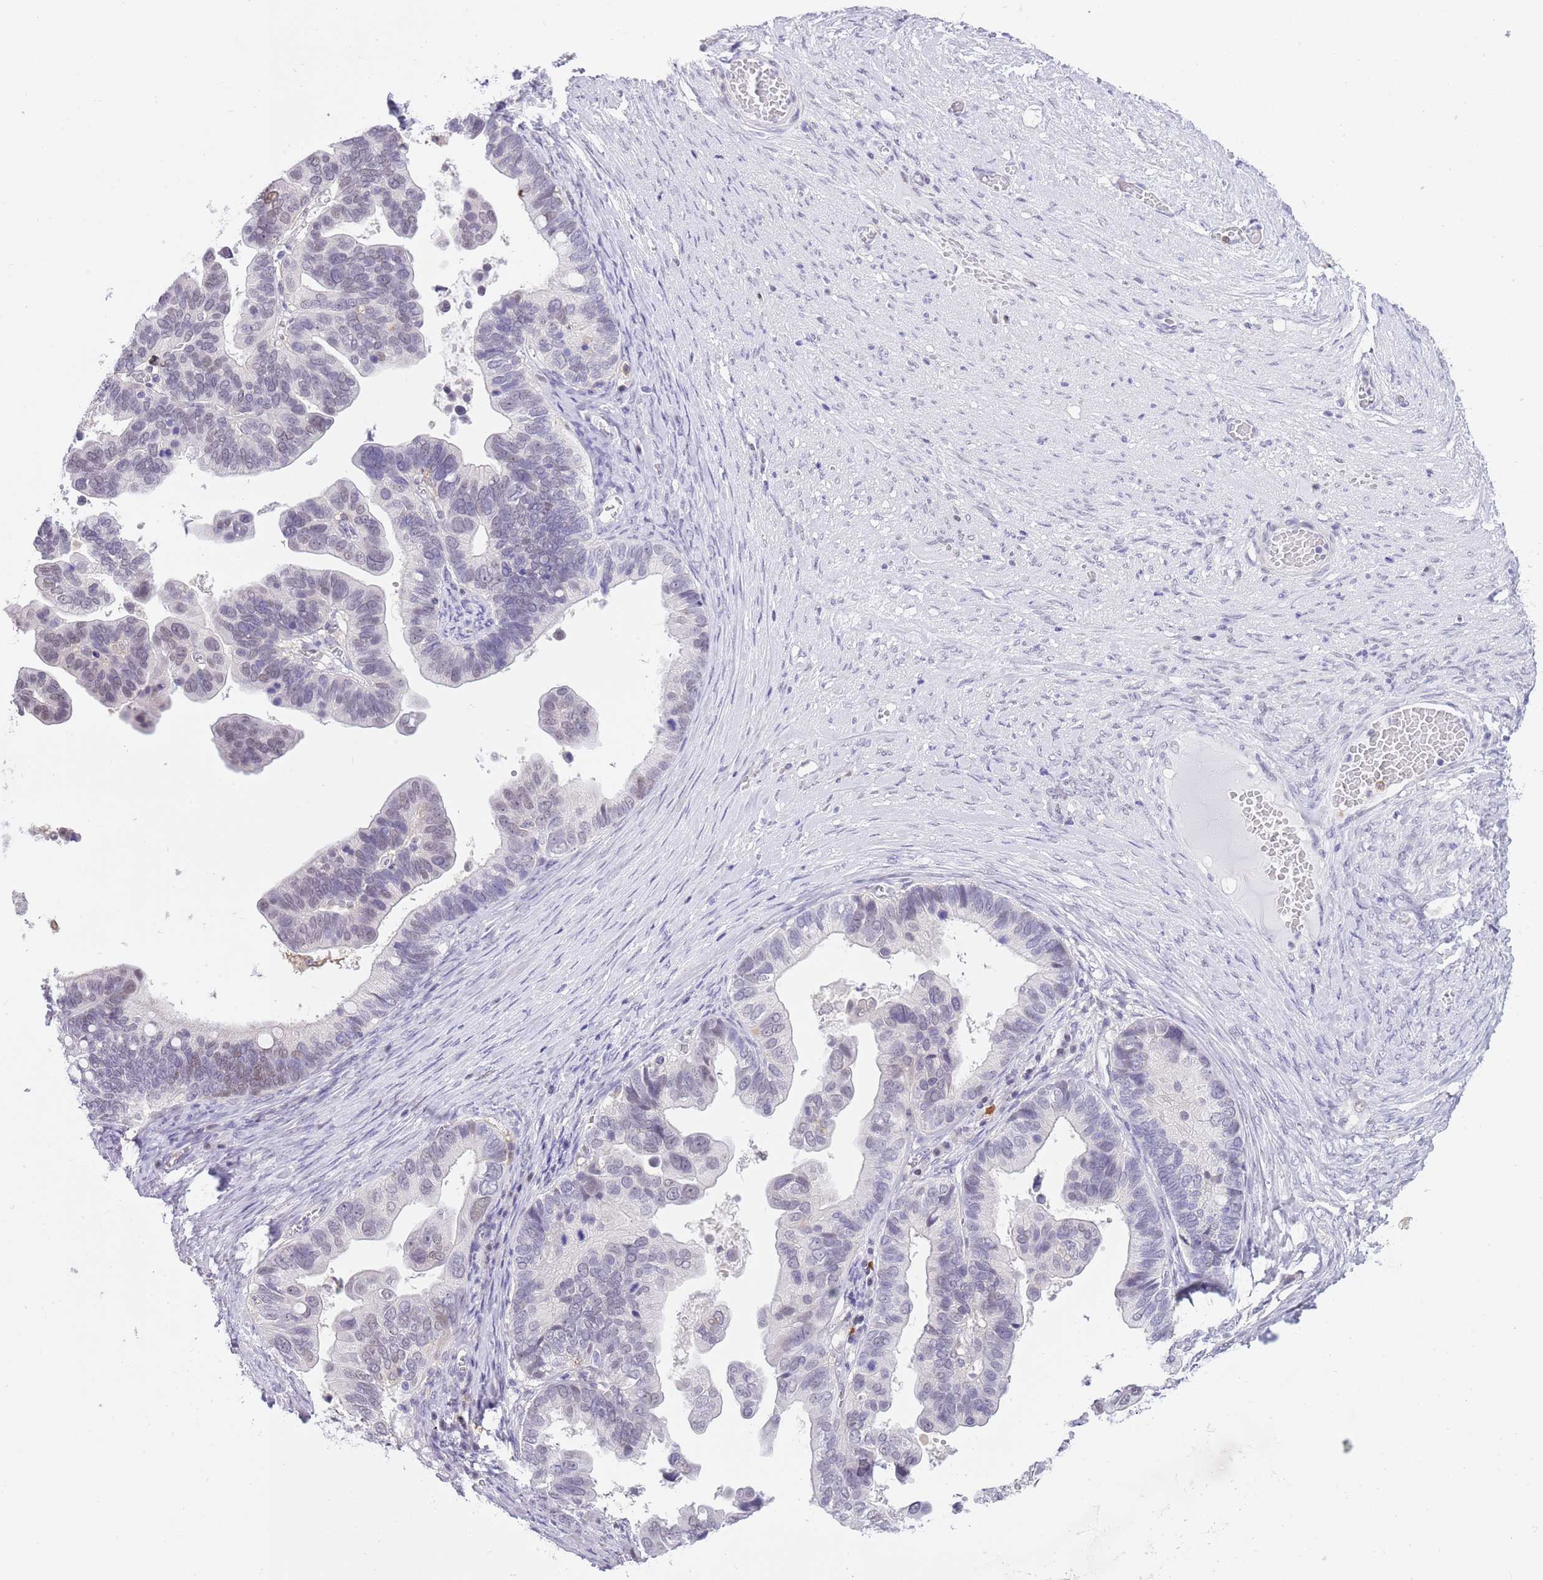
{"staining": {"intensity": "negative", "quantity": "none", "location": "none"}, "tissue": "ovarian cancer", "cell_type": "Tumor cells", "image_type": "cancer", "snomed": [{"axis": "morphology", "description": "Cystadenocarcinoma, serous, NOS"}, {"axis": "topography", "description": "Ovary"}], "caption": "Immunohistochemical staining of serous cystadenocarcinoma (ovarian) displays no significant positivity in tumor cells.", "gene": "PPP1R17", "patient": {"sex": "female", "age": 56}}